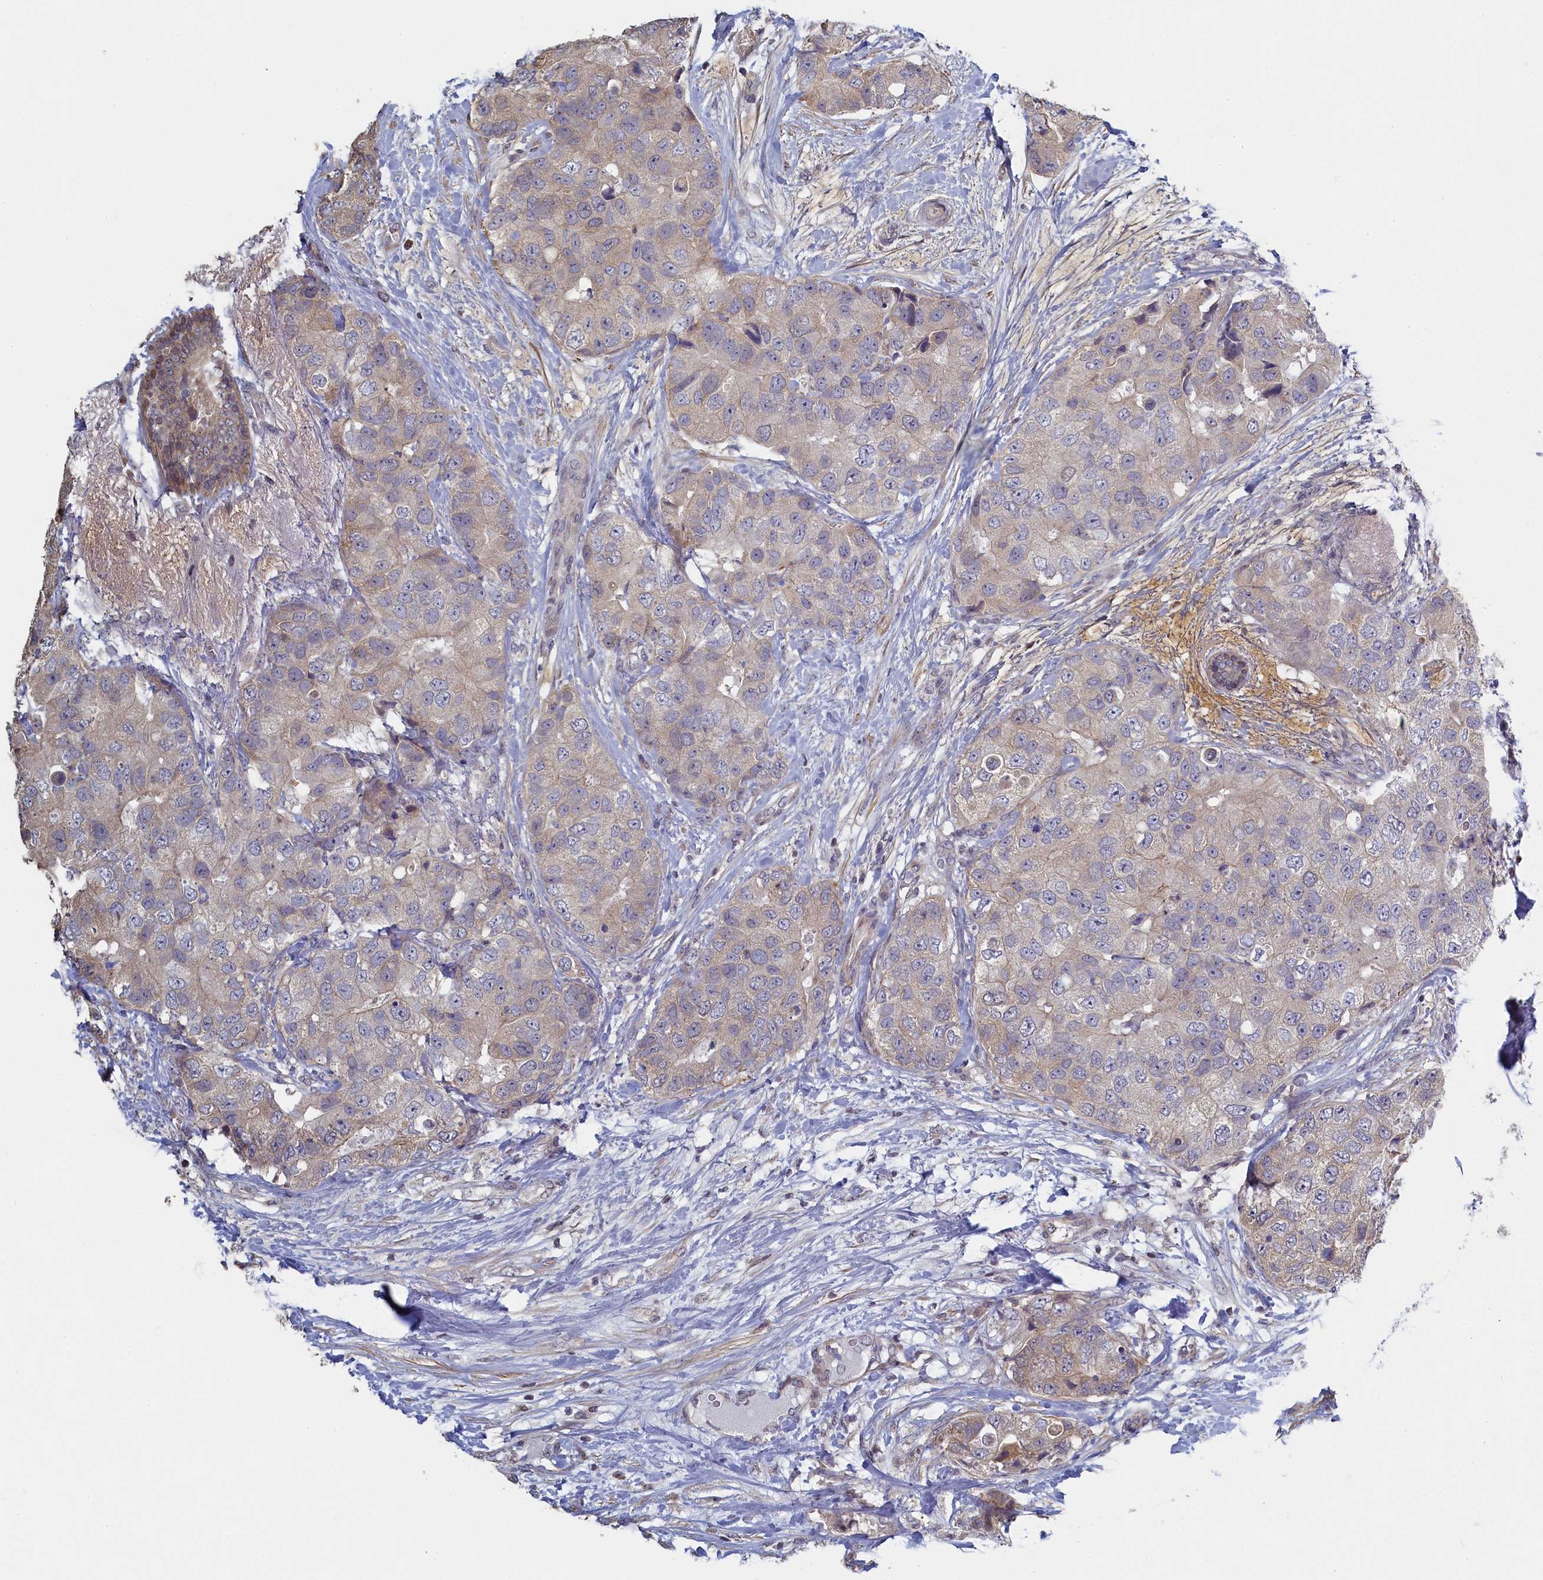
{"staining": {"intensity": "weak", "quantity": "<25%", "location": "cytoplasmic/membranous"}, "tissue": "breast cancer", "cell_type": "Tumor cells", "image_type": "cancer", "snomed": [{"axis": "morphology", "description": "Duct carcinoma"}, {"axis": "topography", "description": "Breast"}], "caption": "Tumor cells show no significant protein staining in invasive ductal carcinoma (breast).", "gene": "DIXDC1", "patient": {"sex": "female", "age": 62}}